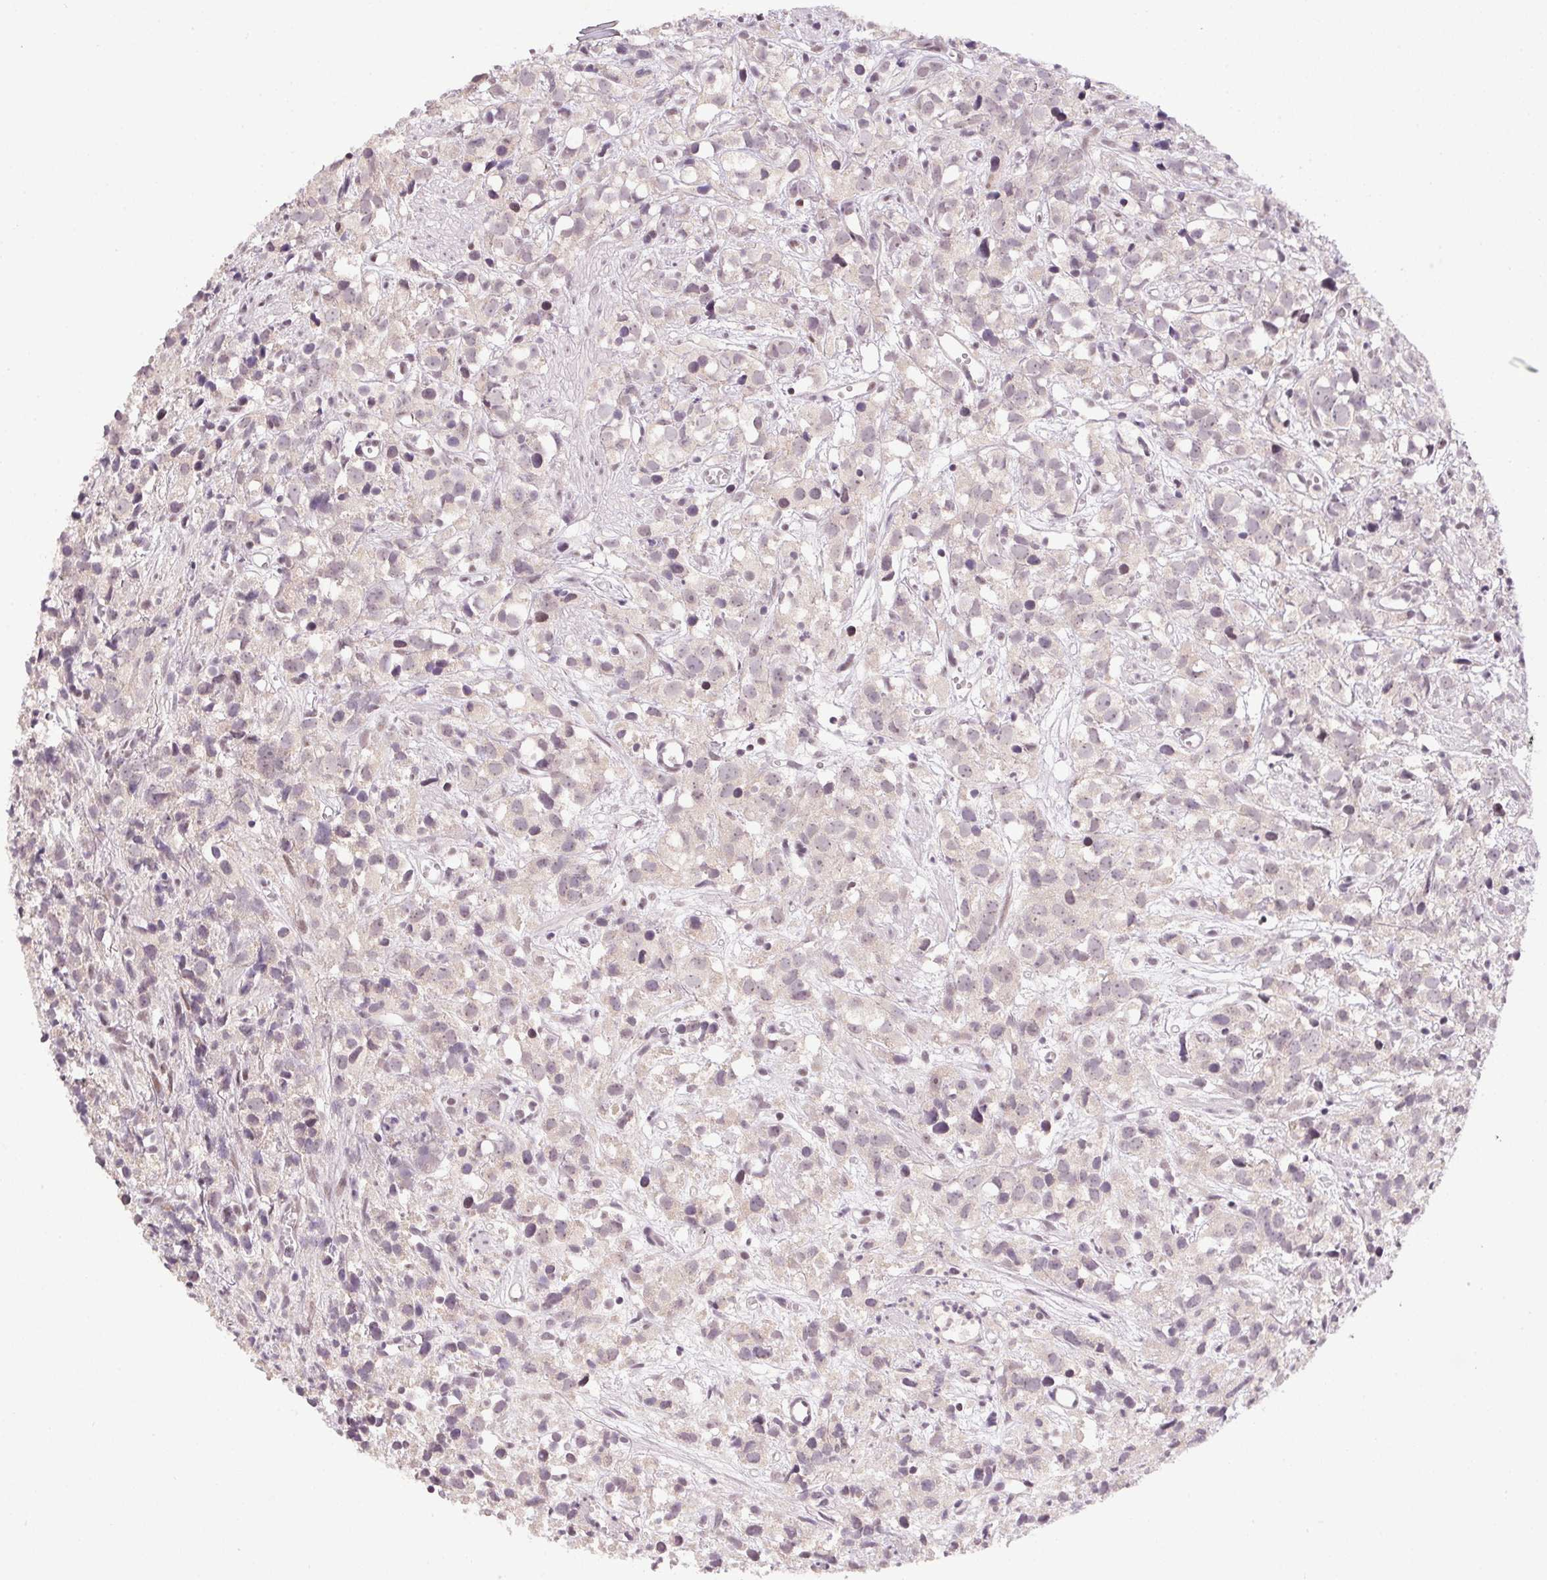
{"staining": {"intensity": "weak", "quantity": "<25%", "location": "cytoplasmic/membranous"}, "tissue": "prostate cancer", "cell_type": "Tumor cells", "image_type": "cancer", "snomed": [{"axis": "morphology", "description": "Adenocarcinoma, High grade"}, {"axis": "topography", "description": "Prostate"}], "caption": "The photomicrograph reveals no staining of tumor cells in prostate high-grade adenocarcinoma. (Immunohistochemistry, brightfield microscopy, high magnification).", "gene": "KDM4D", "patient": {"sex": "male", "age": 68}}